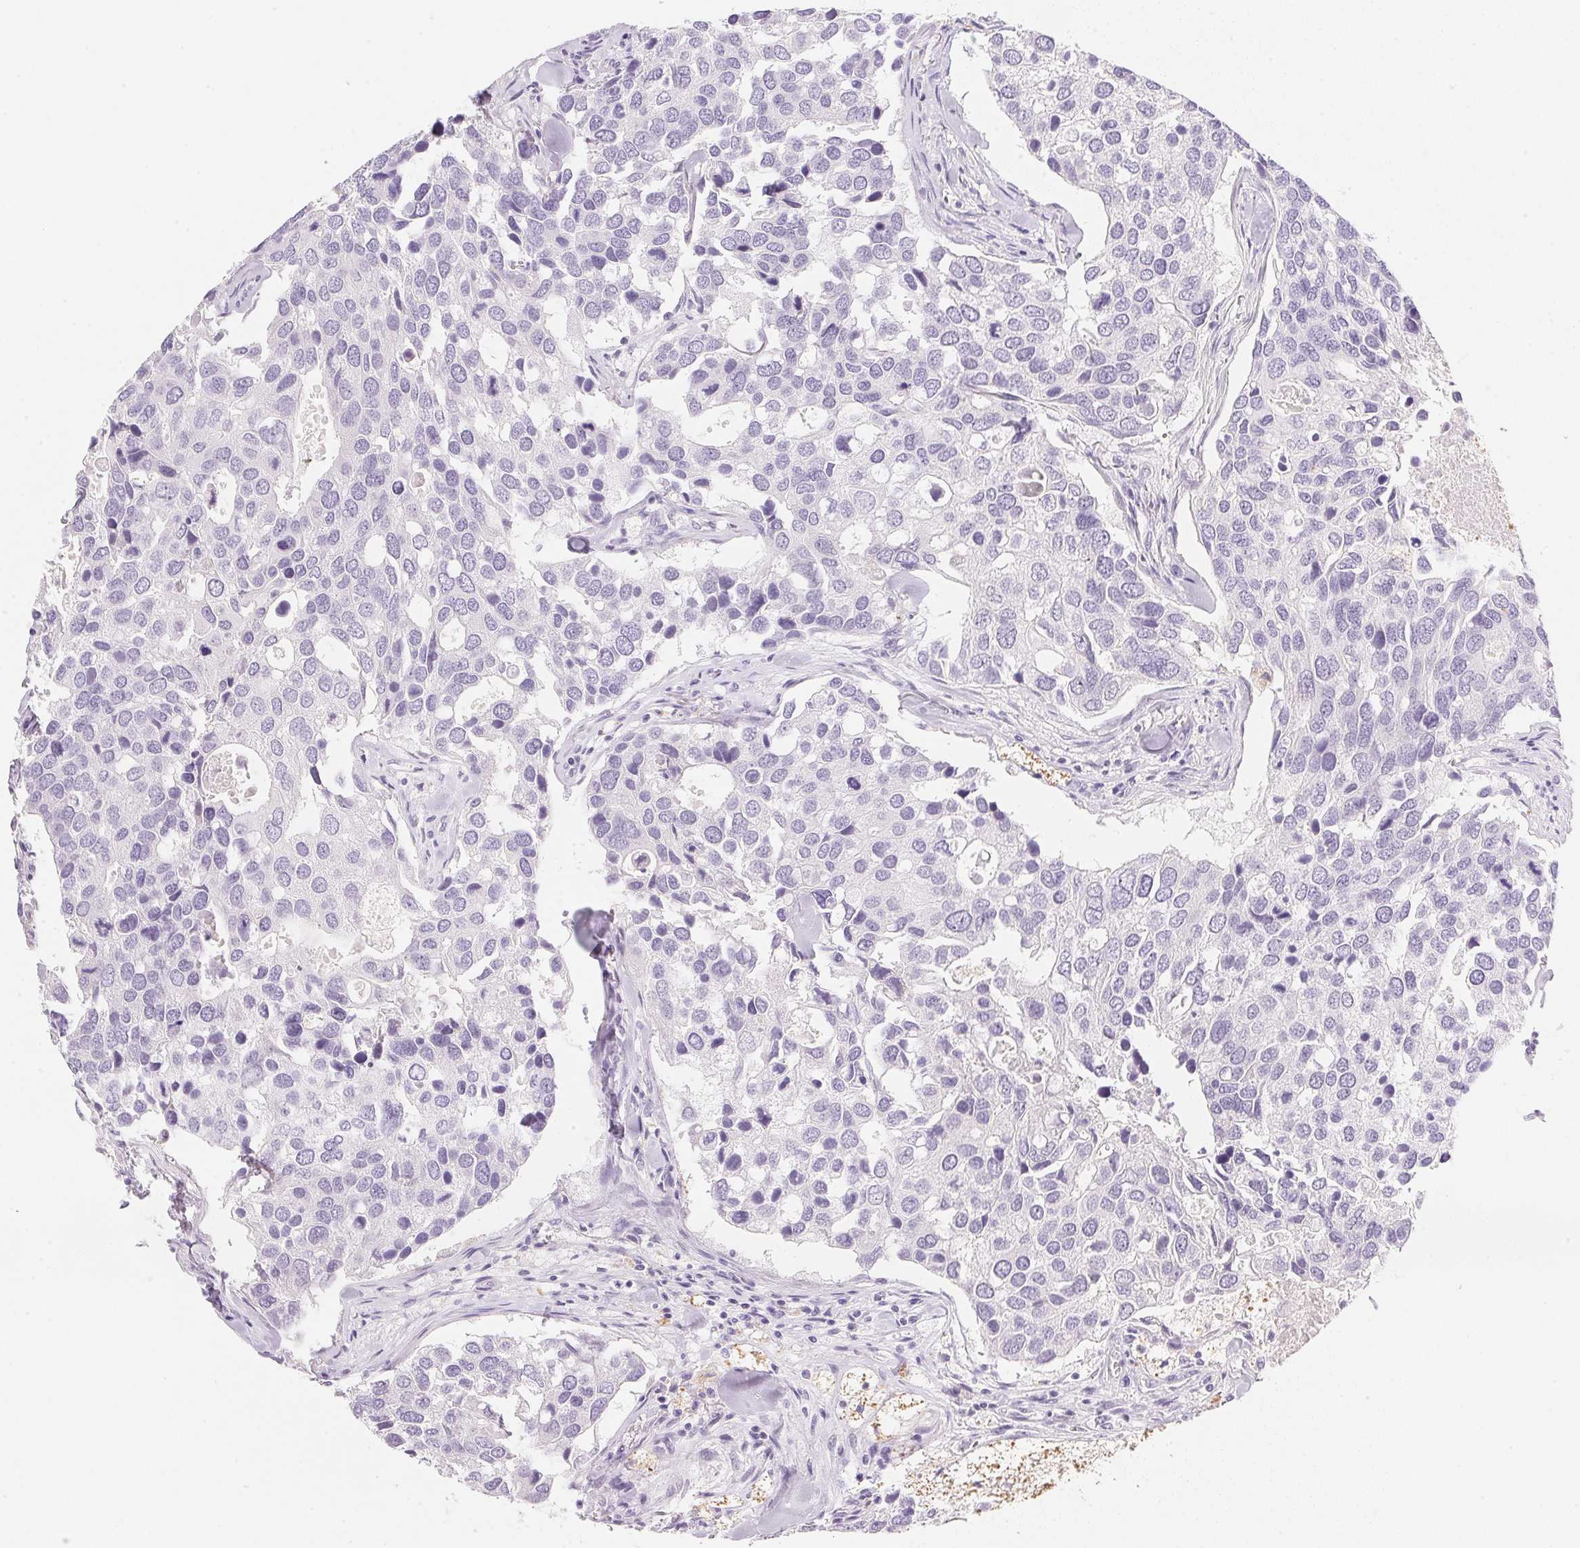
{"staining": {"intensity": "negative", "quantity": "none", "location": "none"}, "tissue": "breast cancer", "cell_type": "Tumor cells", "image_type": "cancer", "snomed": [{"axis": "morphology", "description": "Duct carcinoma"}, {"axis": "topography", "description": "Breast"}], "caption": "Immunohistochemistry histopathology image of neoplastic tissue: human breast cancer stained with DAB (3,3'-diaminobenzidine) shows no significant protein staining in tumor cells.", "gene": "ACP3", "patient": {"sex": "female", "age": 83}}